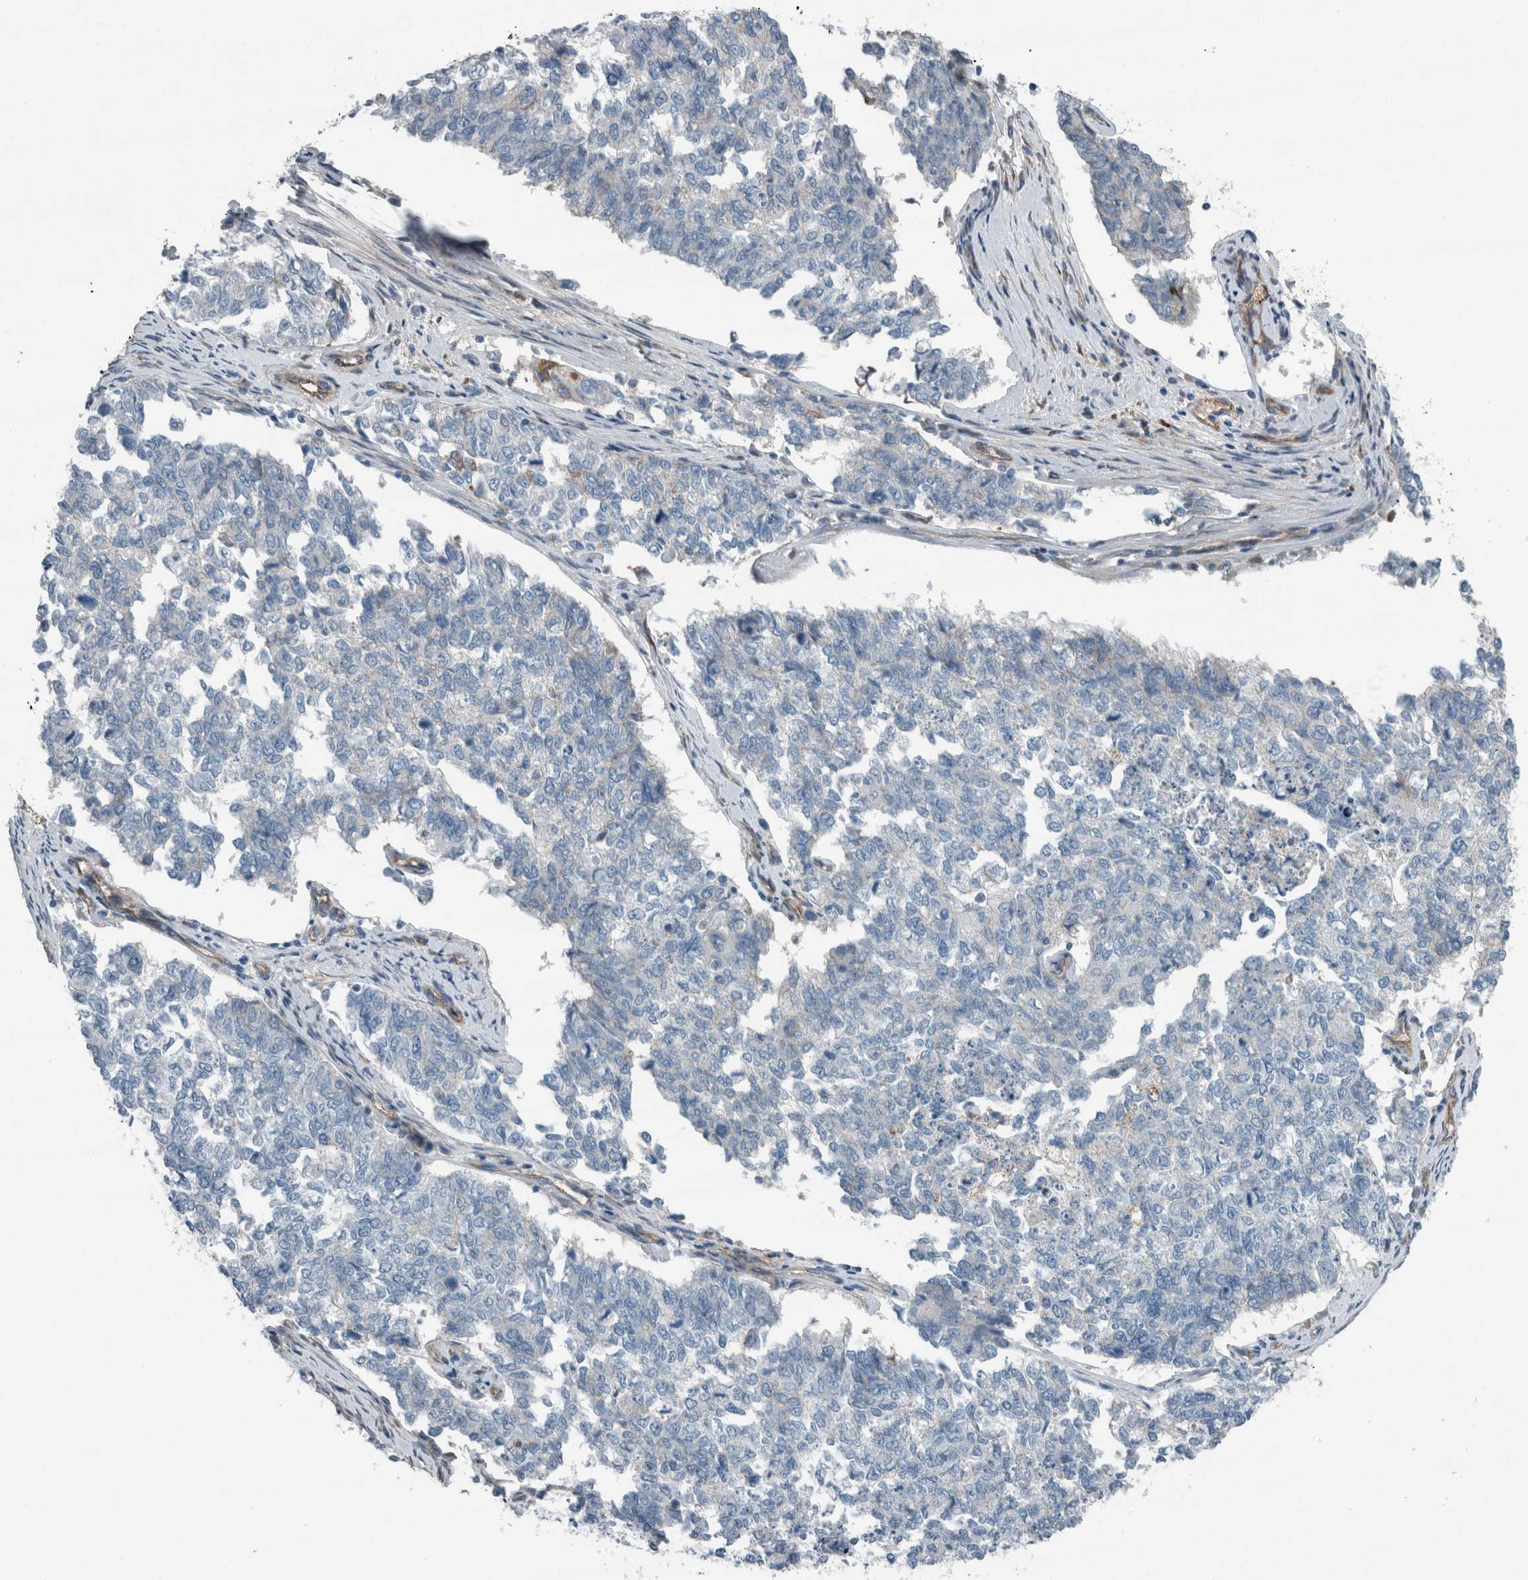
{"staining": {"intensity": "negative", "quantity": "none", "location": "none"}, "tissue": "cervical cancer", "cell_type": "Tumor cells", "image_type": "cancer", "snomed": [{"axis": "morphology", "description": "Squamous cell carcinoma, NOS"}, {"axis": "topography", "description": "Cervix"}], "caption": "Immunohistochemistry (IHC) of squamous cell carcinoma (cervical) exhibits no staining in tumor cells.", "gene": "GLT8D2", "patient": {"sex": "female", "age": 63}}